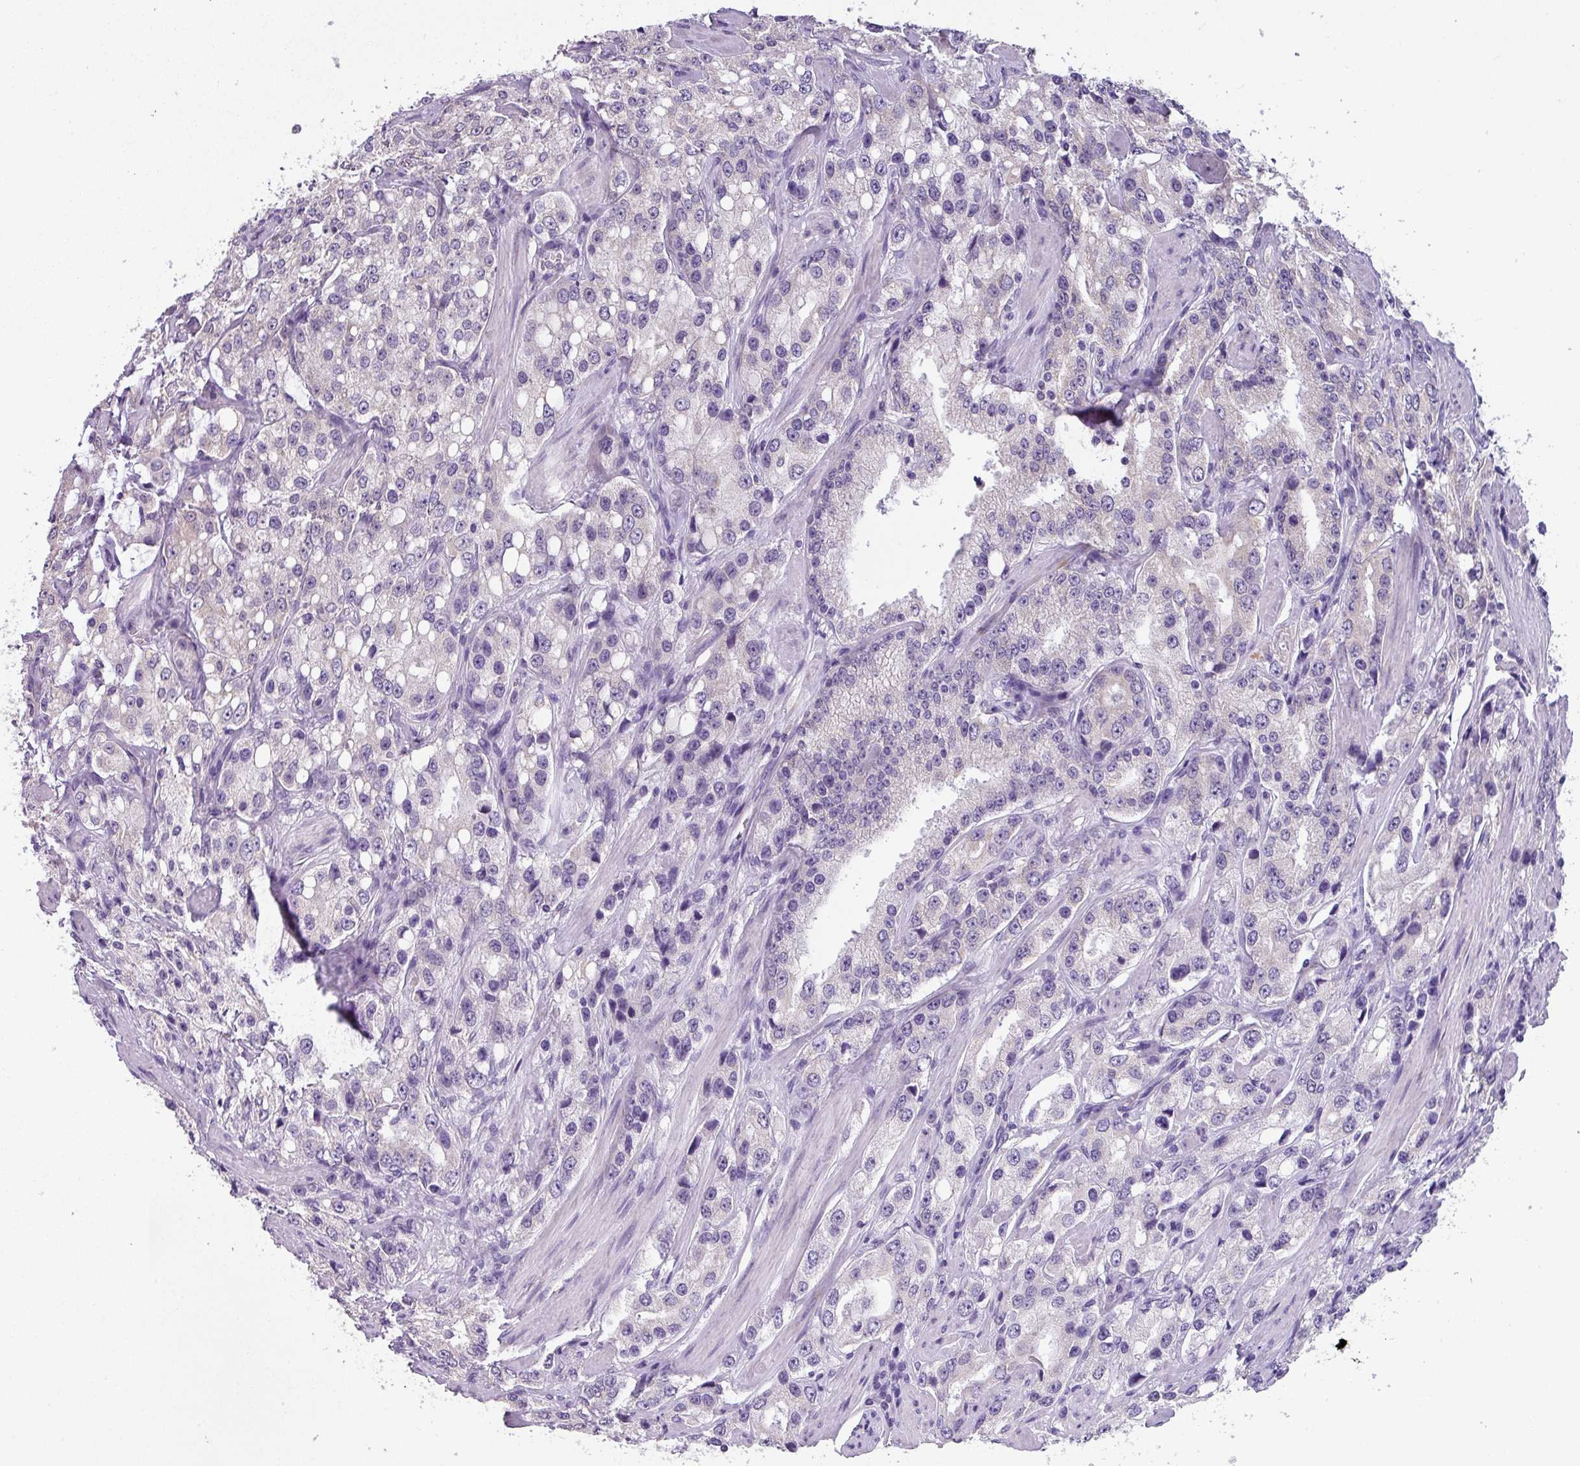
{"staining": {"intensity": "negative", "quantity": "none", "location": "none"}, "tissue": "prostate cancer", "cell_type": "Tumor cells", "image_type": "cancer", "snomed": [{"axis": "morphology", "description": "Adenocarcinoma, High grade"}, {"axis": "topography", "description": "Prostate"}], "caption": "This is an immunohistochemistry (IHC) histopathology image of prostate adenocarcinoma (high-grade). There is no positivity in tumor cells.", "gene": "PALS2", "patient": {"sex": "male", "age": 66}}